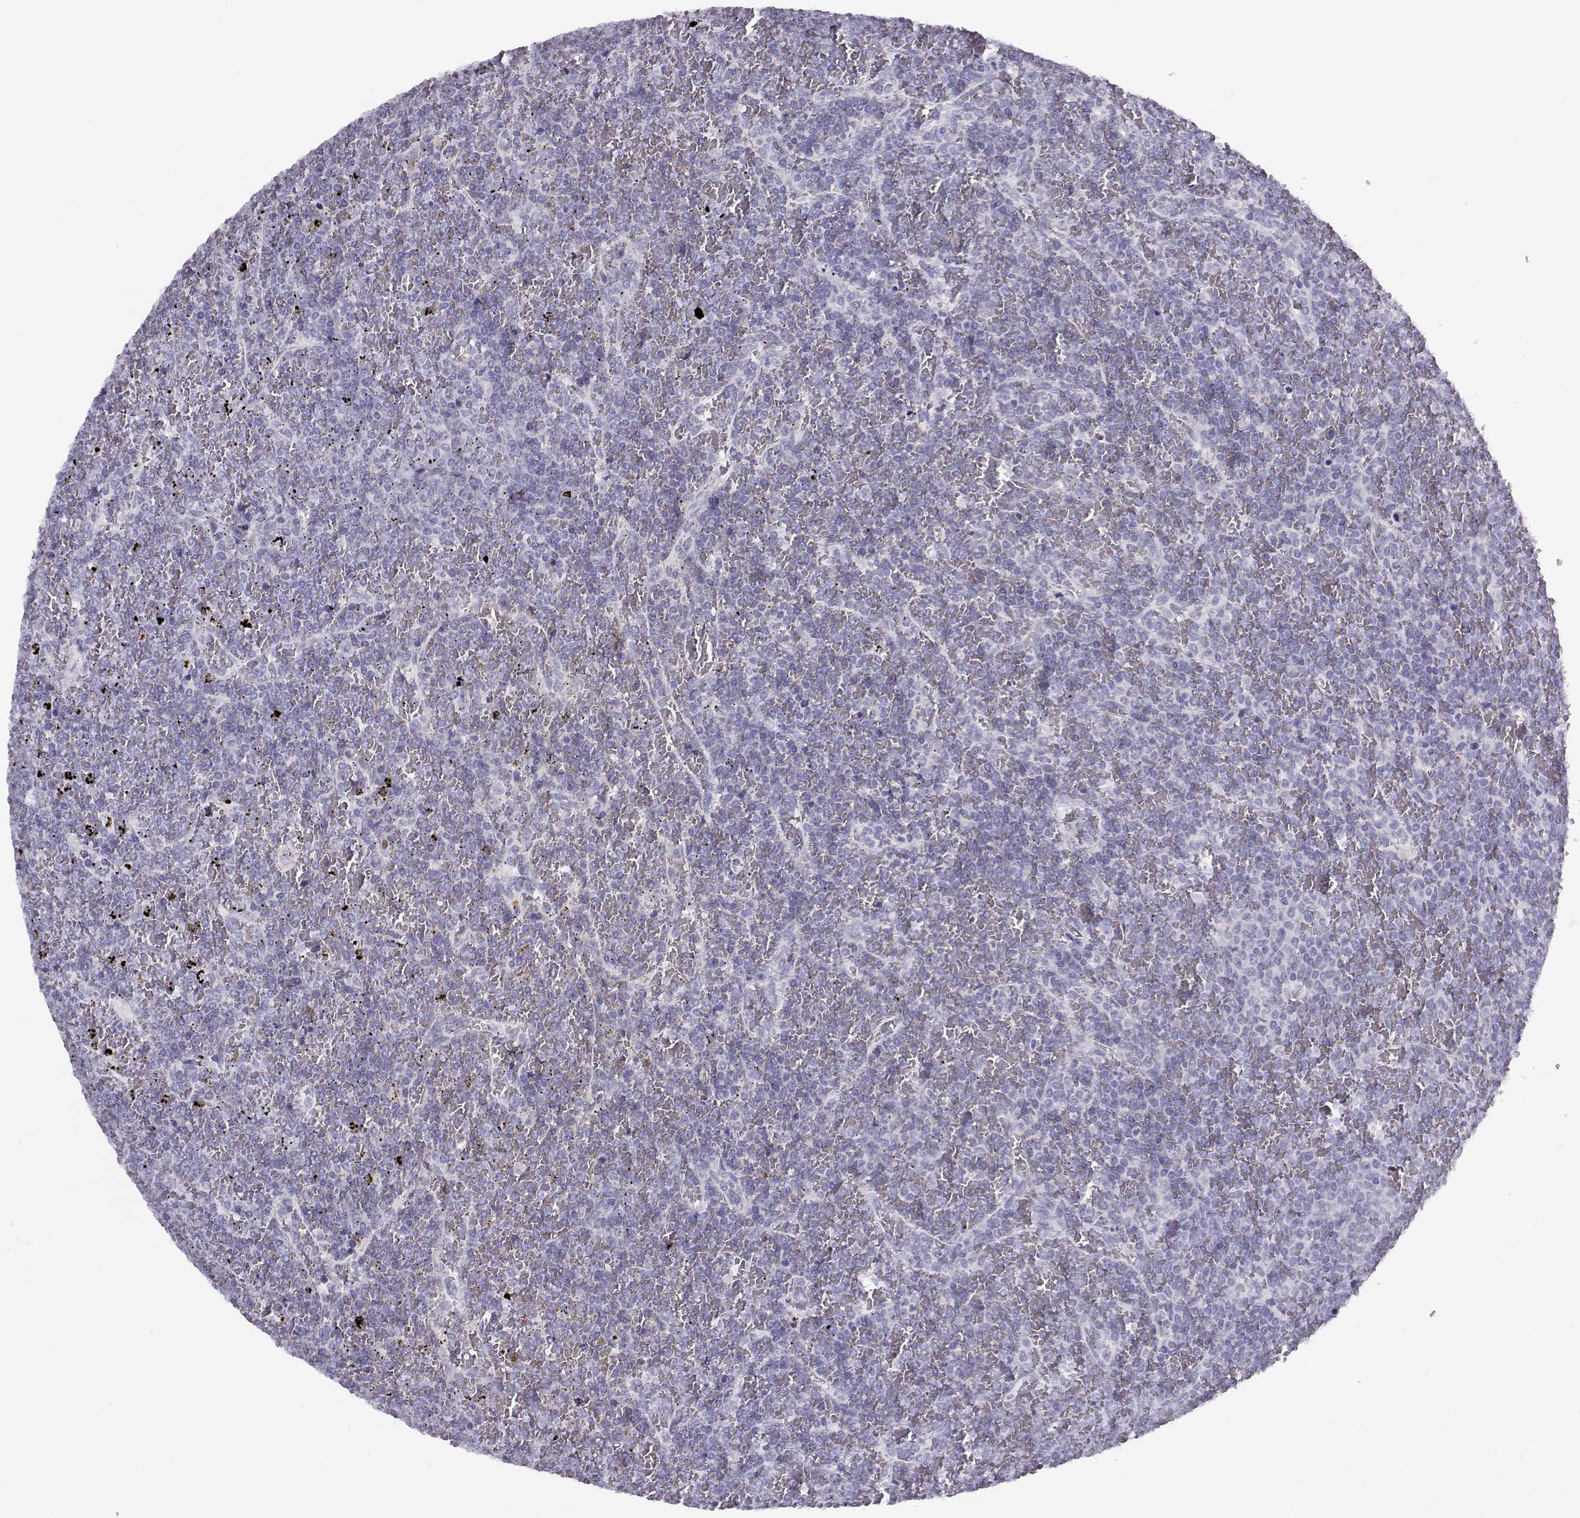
{"staining": {"intensity": "negative", "quantity": "none", "location": "none"}, "tissue": "lymphoma", "cell_type": "Tumor cells", "image_type": "cancer", "snomed": [{"axis": "morphology", "description": "Malignant lymphoma, non-Hodgkin's type, Low grade"}, {"axis": "topography", "description": "Spleen"}], "caption": "High power microscopy micrograph of an immunohistochemistry photomicrograph of low-grade malignant lymphoma, non-Hodgkin's type, revealing no significant staining in tumor cells.", "gene": "CFAP77", "patient": {"sex": "female", "age": 77}}